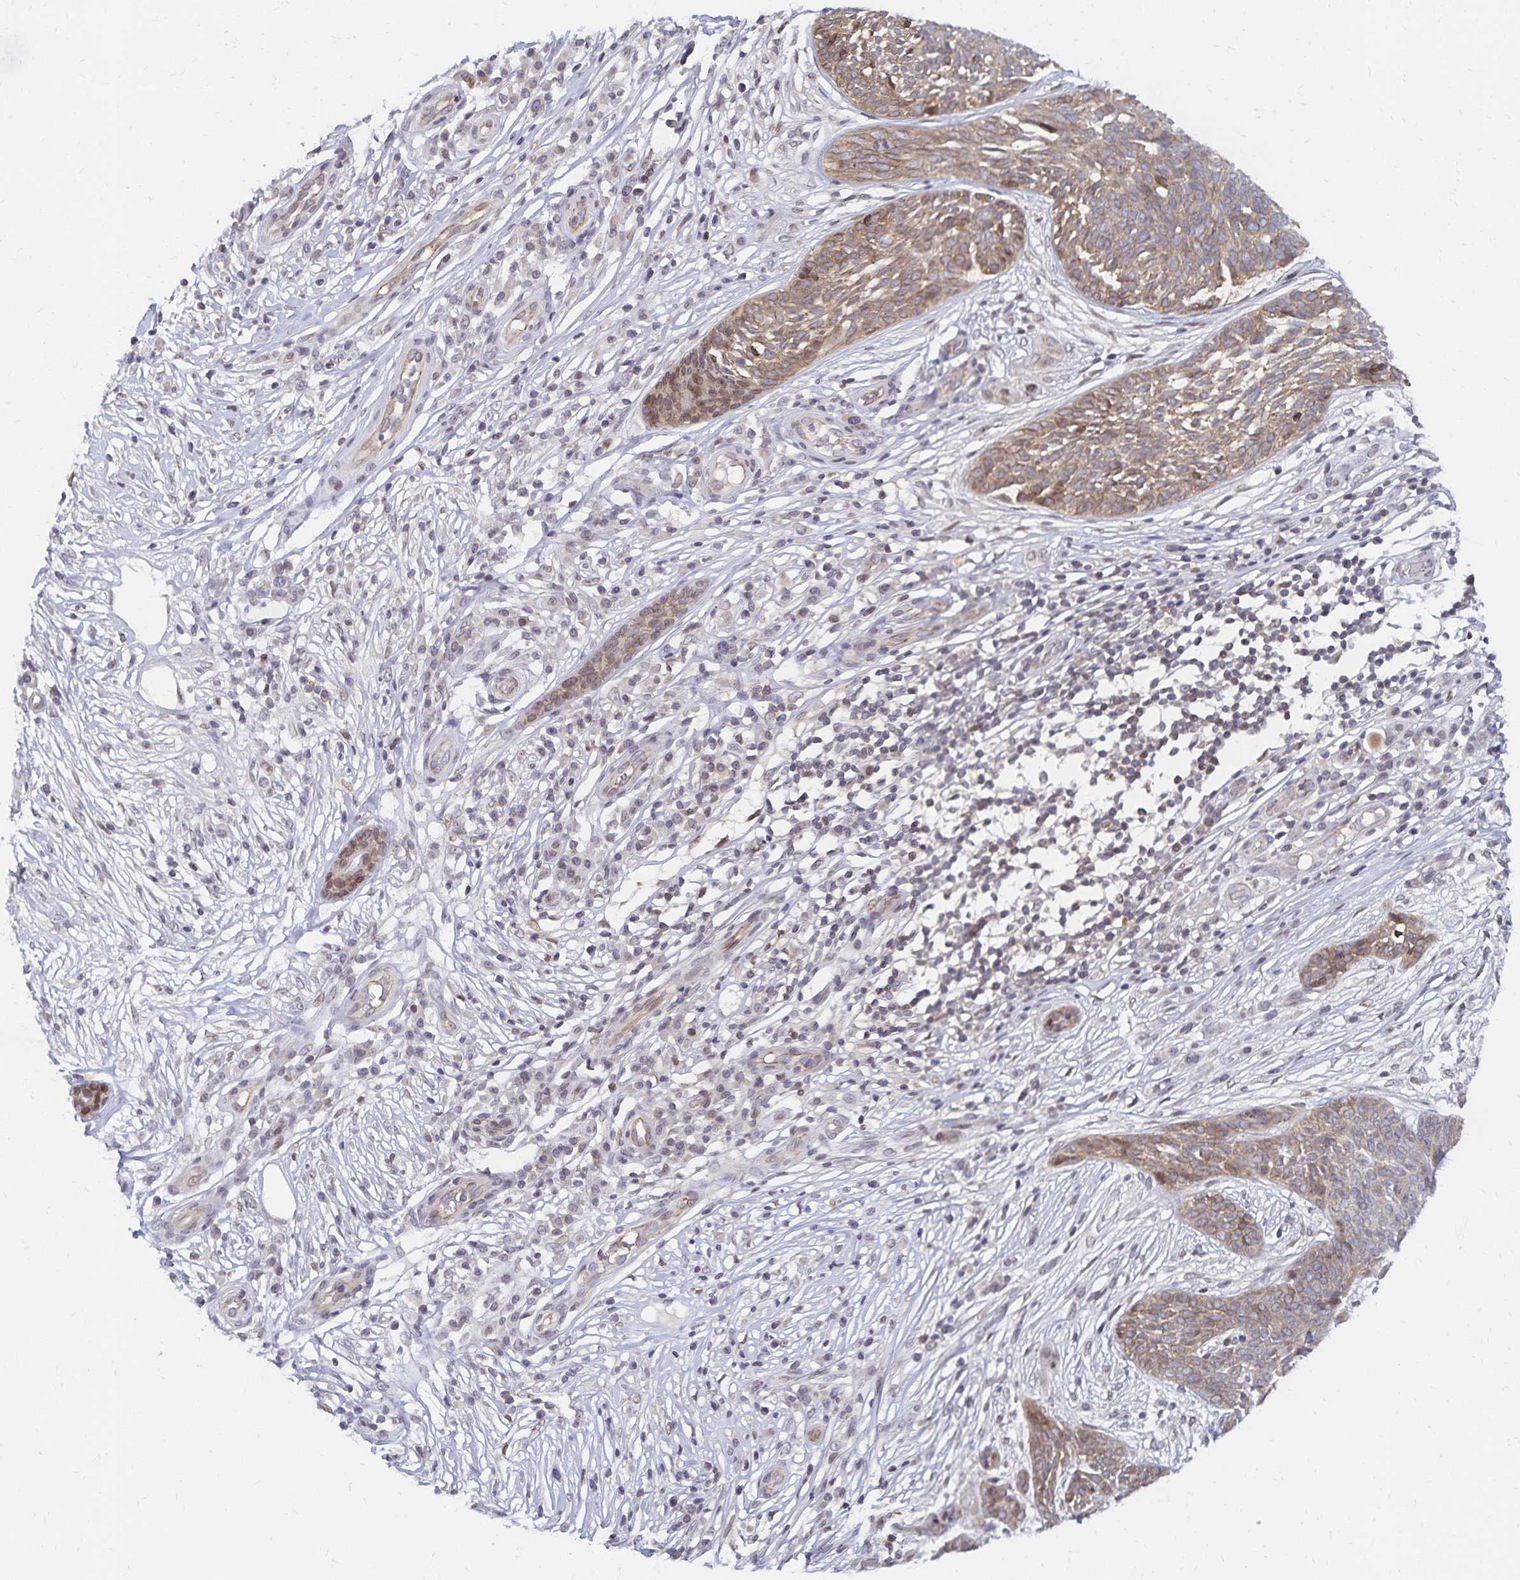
{"staining": {"intensity": "weak", "quantity": ">75%", "location": "cytoplasmic/membranous"}, "tissue": "skin cancer", "cell_type": "Tumor cells", "image_type": "cancer", "snomed": [{"axis": "morphology", "description": "Basal cell carcinoma"}, {"axis": "topography", "description": "Skin"}, {"axis": "topography", "description": "Skin, foot"}], "caption": "Brown immunohistochemical staining in human basal cell carcinoma (skin) displays weak cytoplasmic/membranous expression in approximately >75% of tumor cells.", "gene": "RAB9B", "patient": {"sex": "female", "age": 86}}